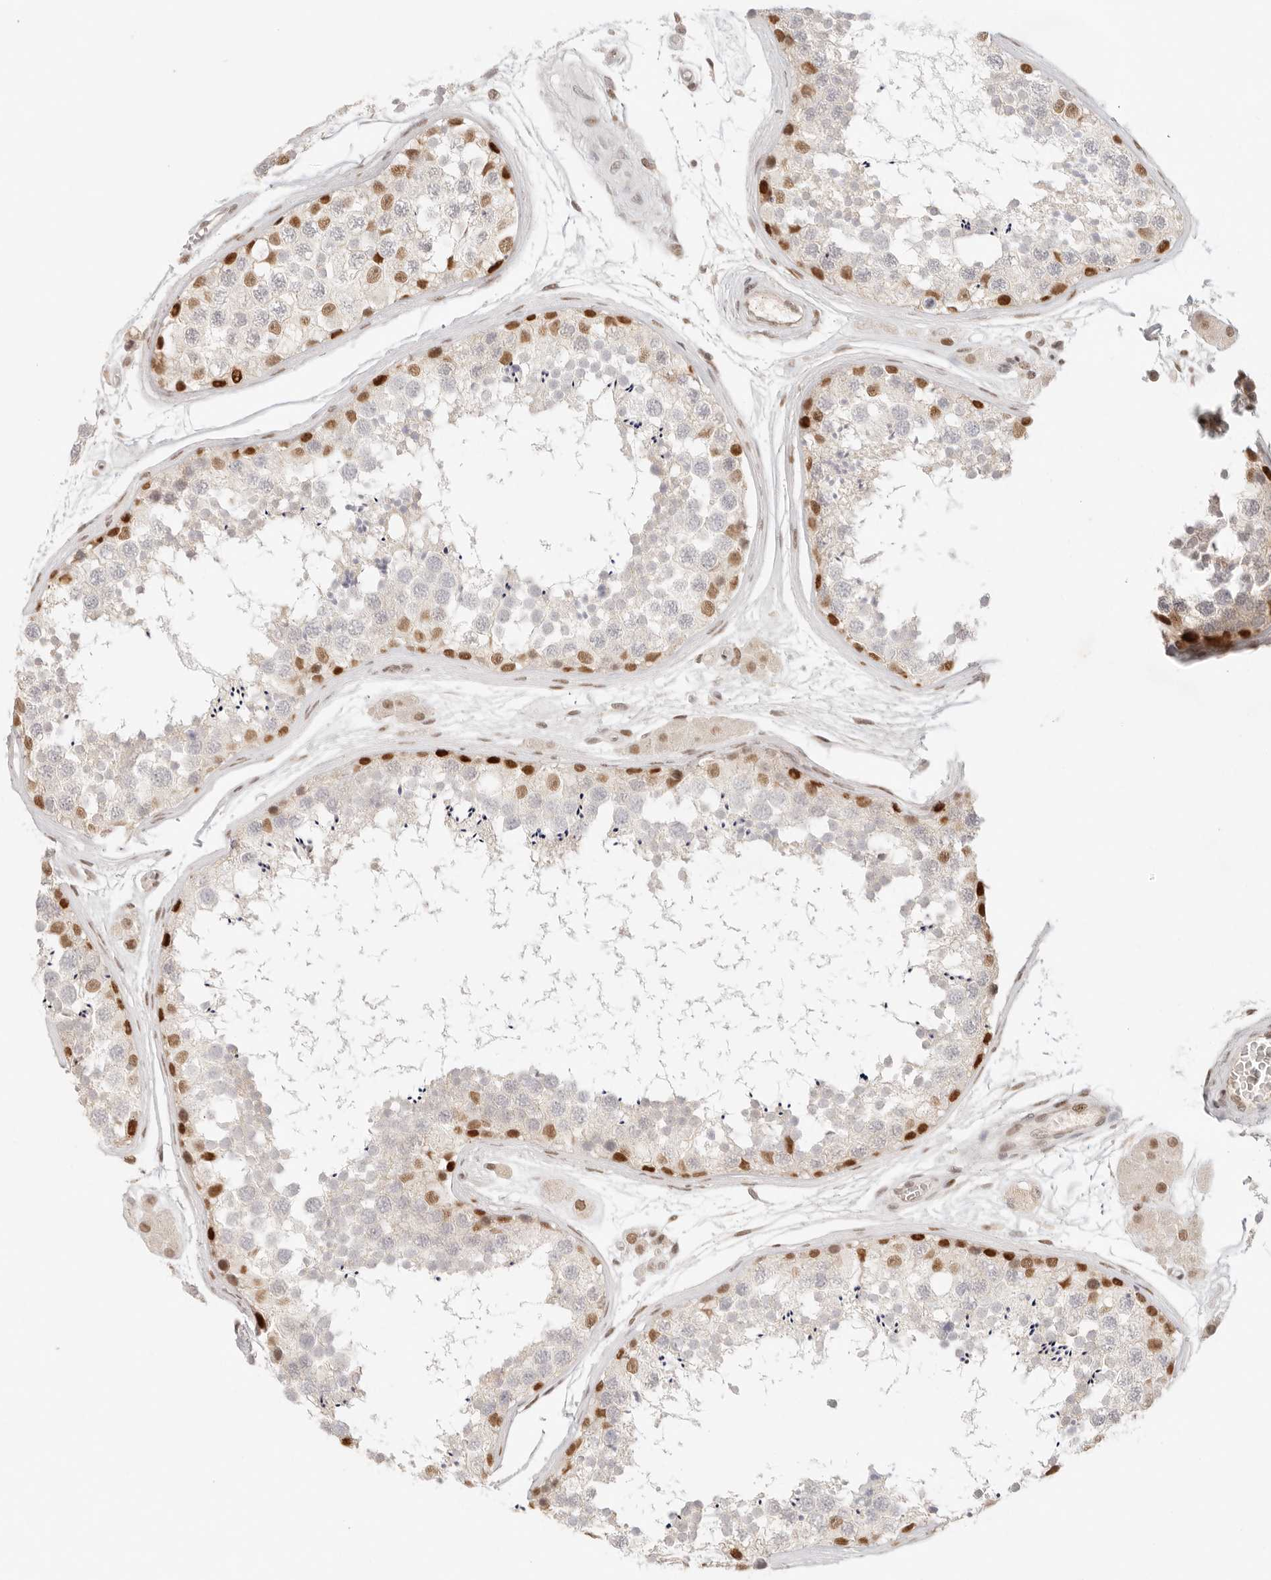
{"staining": {"intensity": "strong", "quantity": "<25%", "location": "nuclear"}, "tissue": "testis", "cell_type": "Cells in seminiferous ducts", "image_type": "normal", "snomed": [{"axis": "morphology", "description": "Normal tissue, NOS"}, {"axis": "topography", "description": "Testis"}], "caption": "Protein analysis of unremarkable testis displays strong nuclear expression in about <25% of cells in seminiferous ducts.", "gene": "HOXC5", "patient": {"sex": "male", "age": 56}}